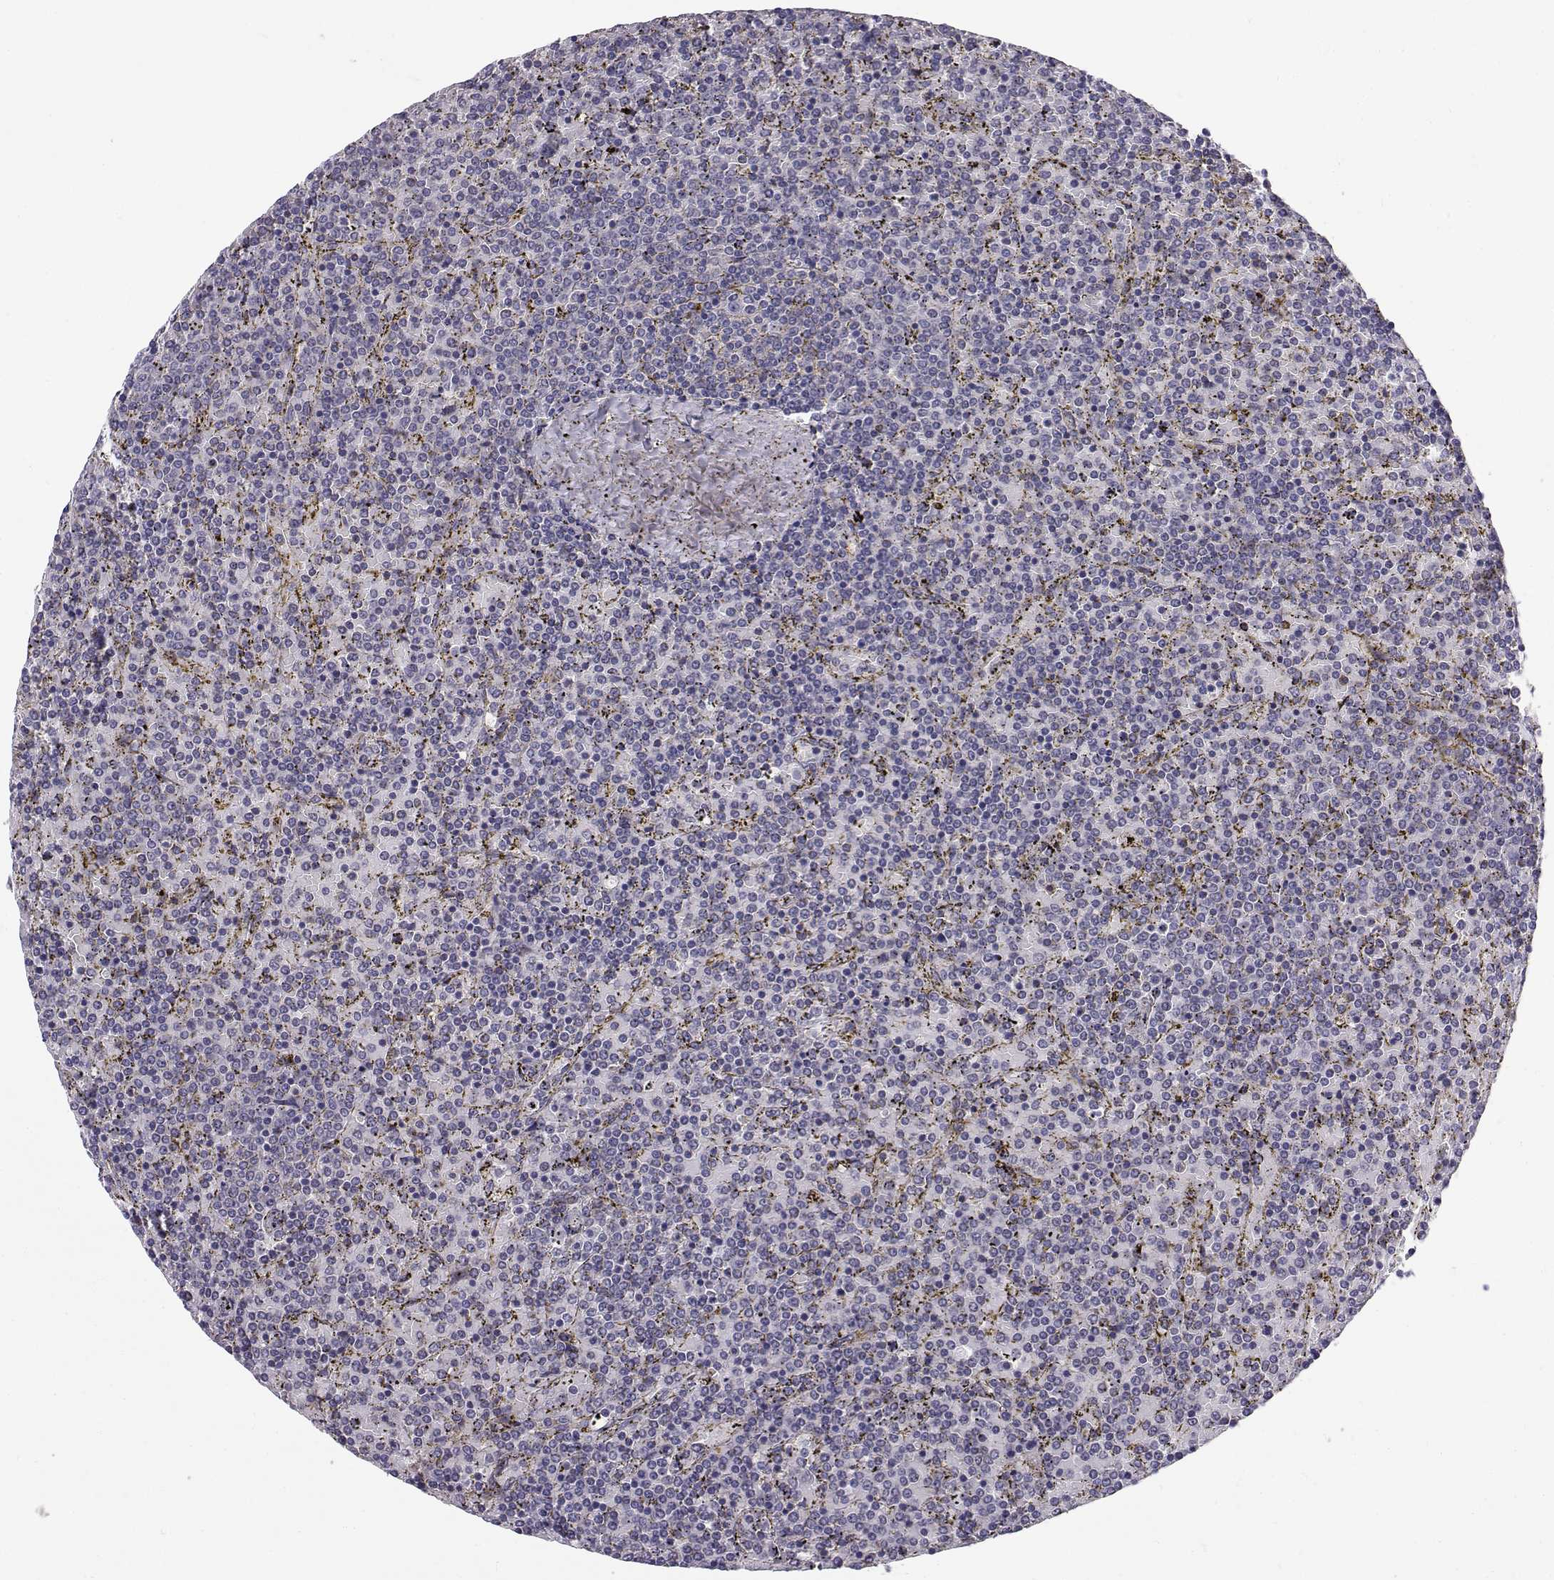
{"staining": {"intensity": "negative", "quantity": "none", "location": "none"}, "tissue": "lymphoma", "cell_type": "Tumor cells", "image_type": "cancer", "snomed": [{"axis": "morphology", "description": "Malignant lymphoma, non-Hodgkin's type, Low grade"}, {"axis": "topography", "description": "Spleen"}], "caption": "Photomicrograph shows no protein expression in tumor cells of low-grade malignant lymphoma, non-Hodgkin's type tissue.", "gene": "PEX5L", "patient": {"sex": "female", "age": 77}}